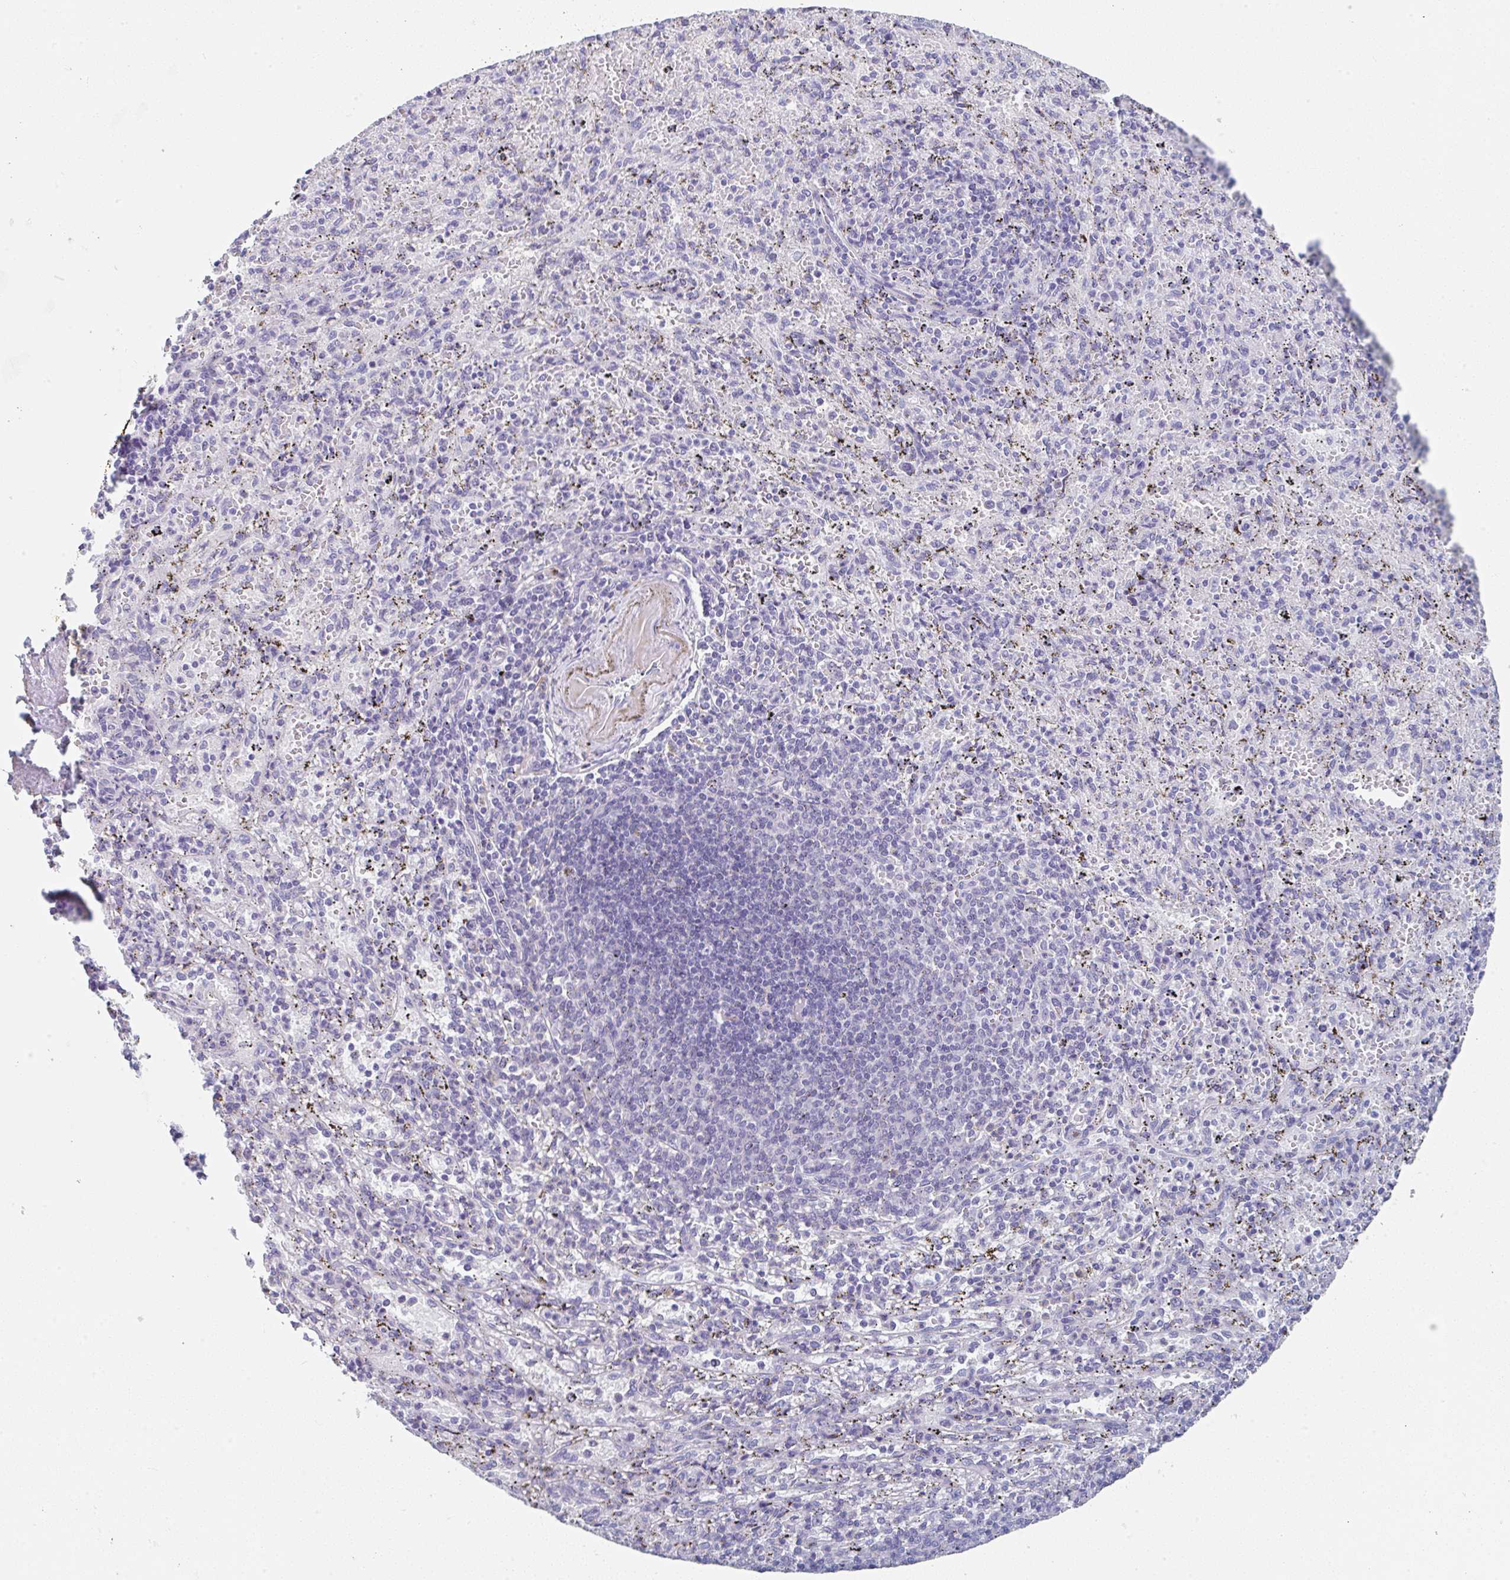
{"staining": {"intensity": "negative", "quantity": "none", "location": "none"}, "tissue": "spleen", "cell_type": "Cells in red pulp", "image_type": "normal", "snomed": [{"axis": "morphology", "description": "Normal tissue, NOS"}, {"axis": "topography", "description": "Spleen"}], "caption": "This is an IHC micrograph of benign spleen. There is no positivity in cells in red pulp.", "gene": "TNFRSF8", "patient": {"sex": "male", "age": 57}}